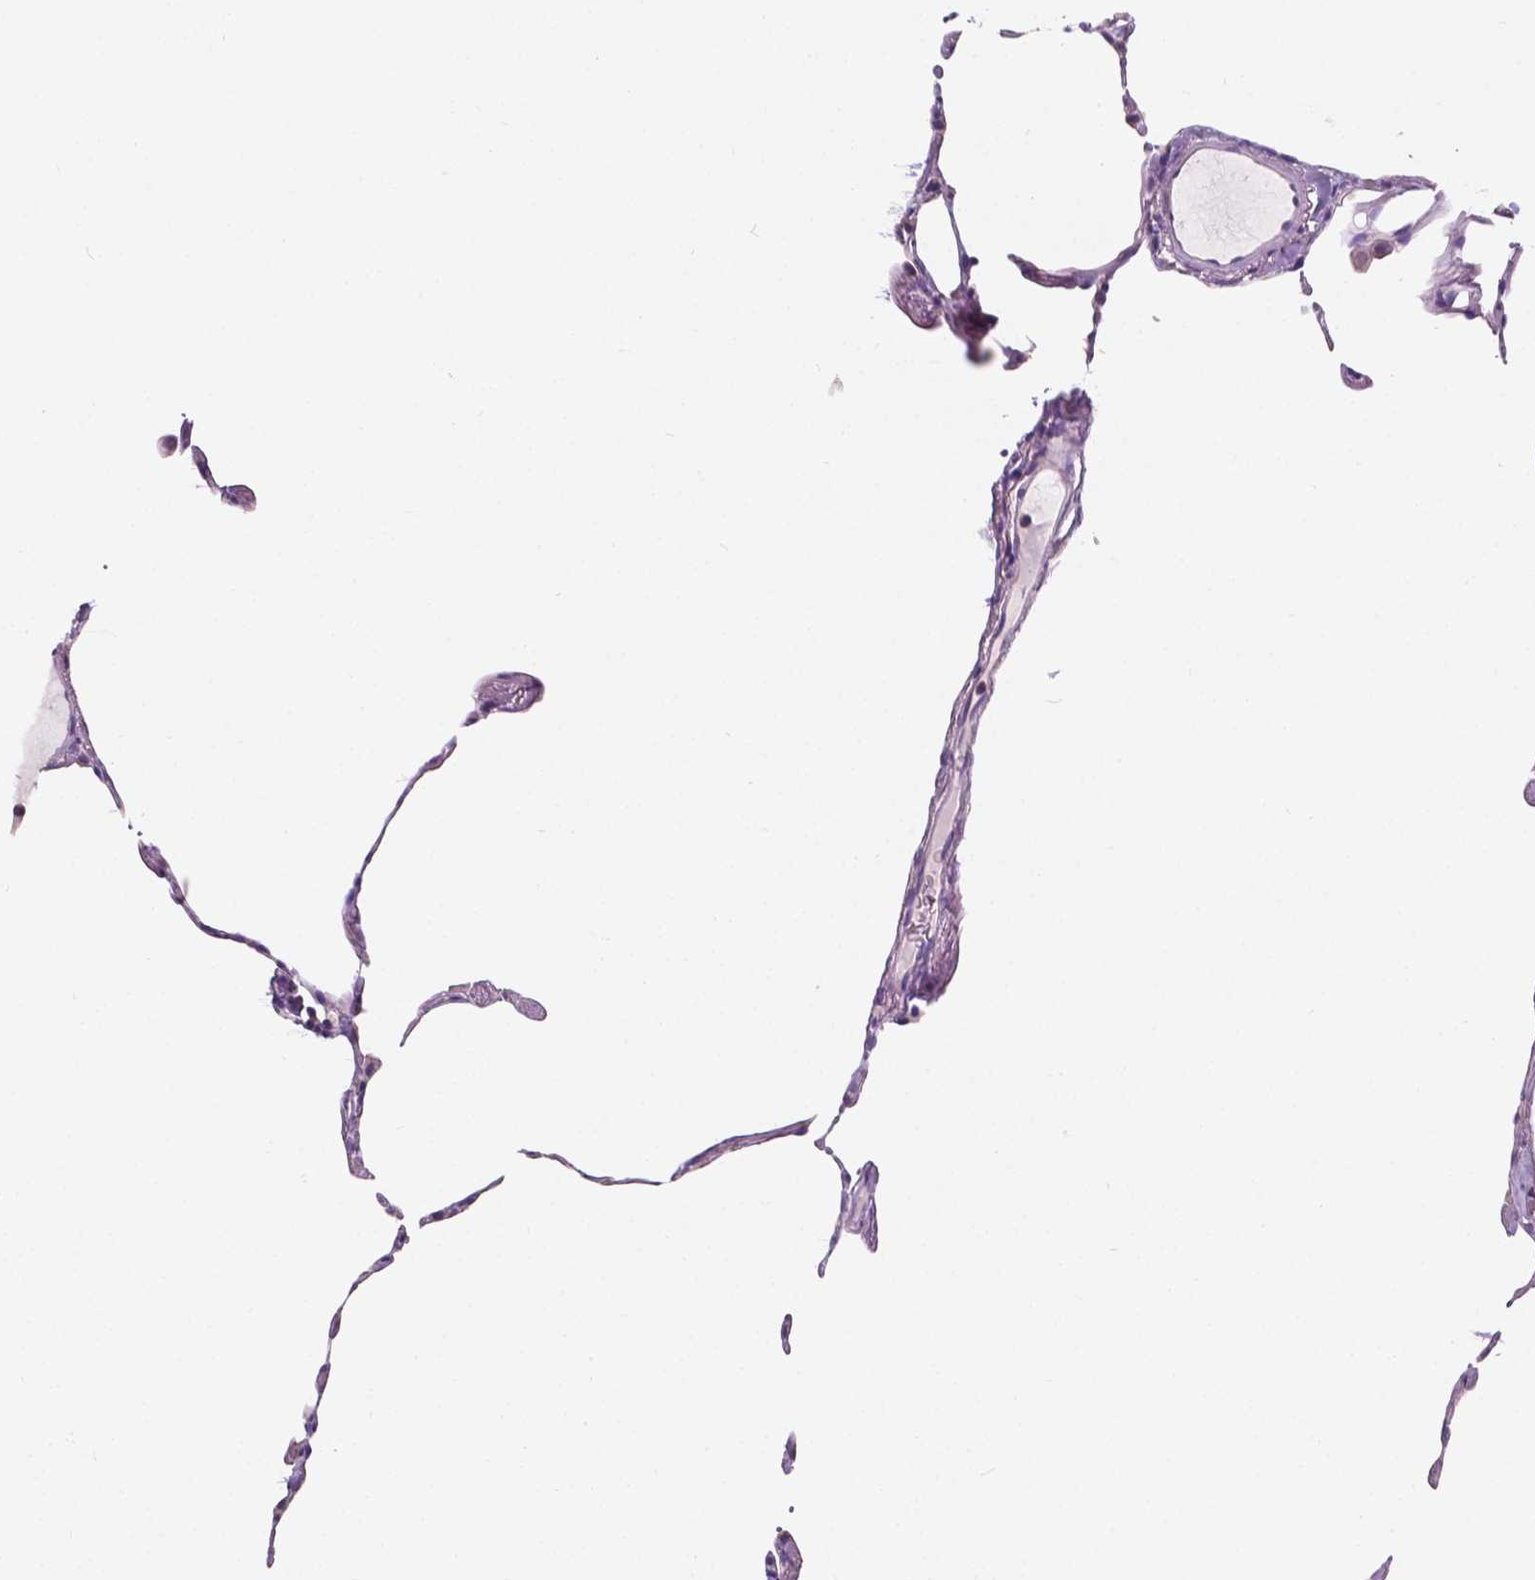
{"staining": {"intensity": "negative", "quantity": "none", "location": "none"}, "tissue": "lung", "cell_type": "Alveolar cells", "image_type": "normal", "snomed": [{"axis": "morphology", "description": "Normal tissue, NOS"}, {"axis": "topography", "description": "Lung"}], "caption": "DAB (3,3'-diaminobenzidine) immunohistochemical staining of benign lung shows no significant staining in alveolar cells.", "gene": "SIRT2", "patient": {"sex": "female", "age": 57}}